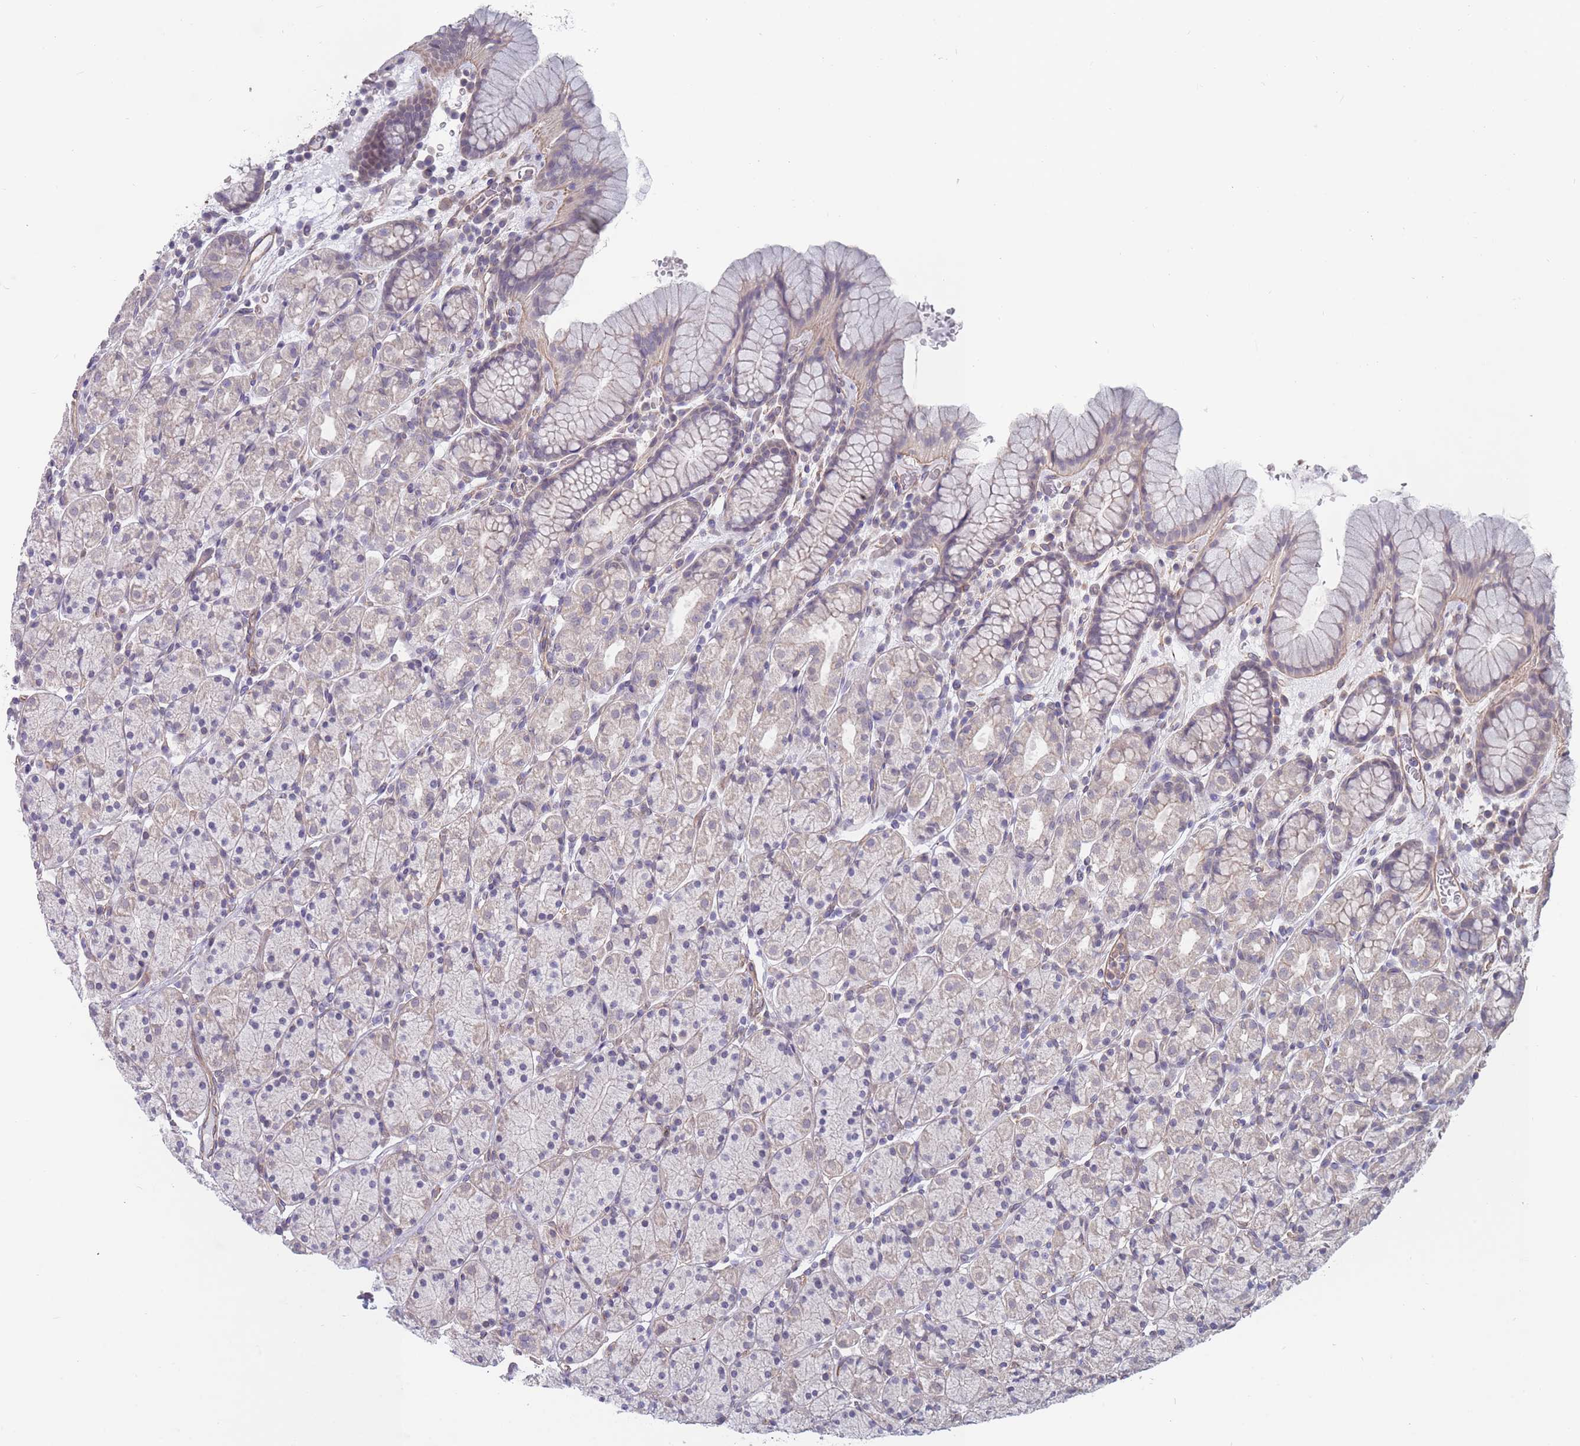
{"staining": {"intensity": "weak", "quantity": "25%-75%", "location": "cytoplasmic/membranous"}, "tissue": "stomach", "cell_type": "Glandular cells", "image_type": "normal", "snomed": [{"axis": "morphology", "description": "Normal tissue, NOS"}, {"axis": "topography", "description": "Stomach, upper"}, {"axis": "topography", "description": "Stomach"}], "caption": "A micrograph showing weak cytoplasmic/membranous positivity in about 25%-75% of glandular cells in benign stomach, as visualized by brown immunohistochemical staining.", "gene": "SLC1A6", "patient": {"sex": "male", "age": 62}}